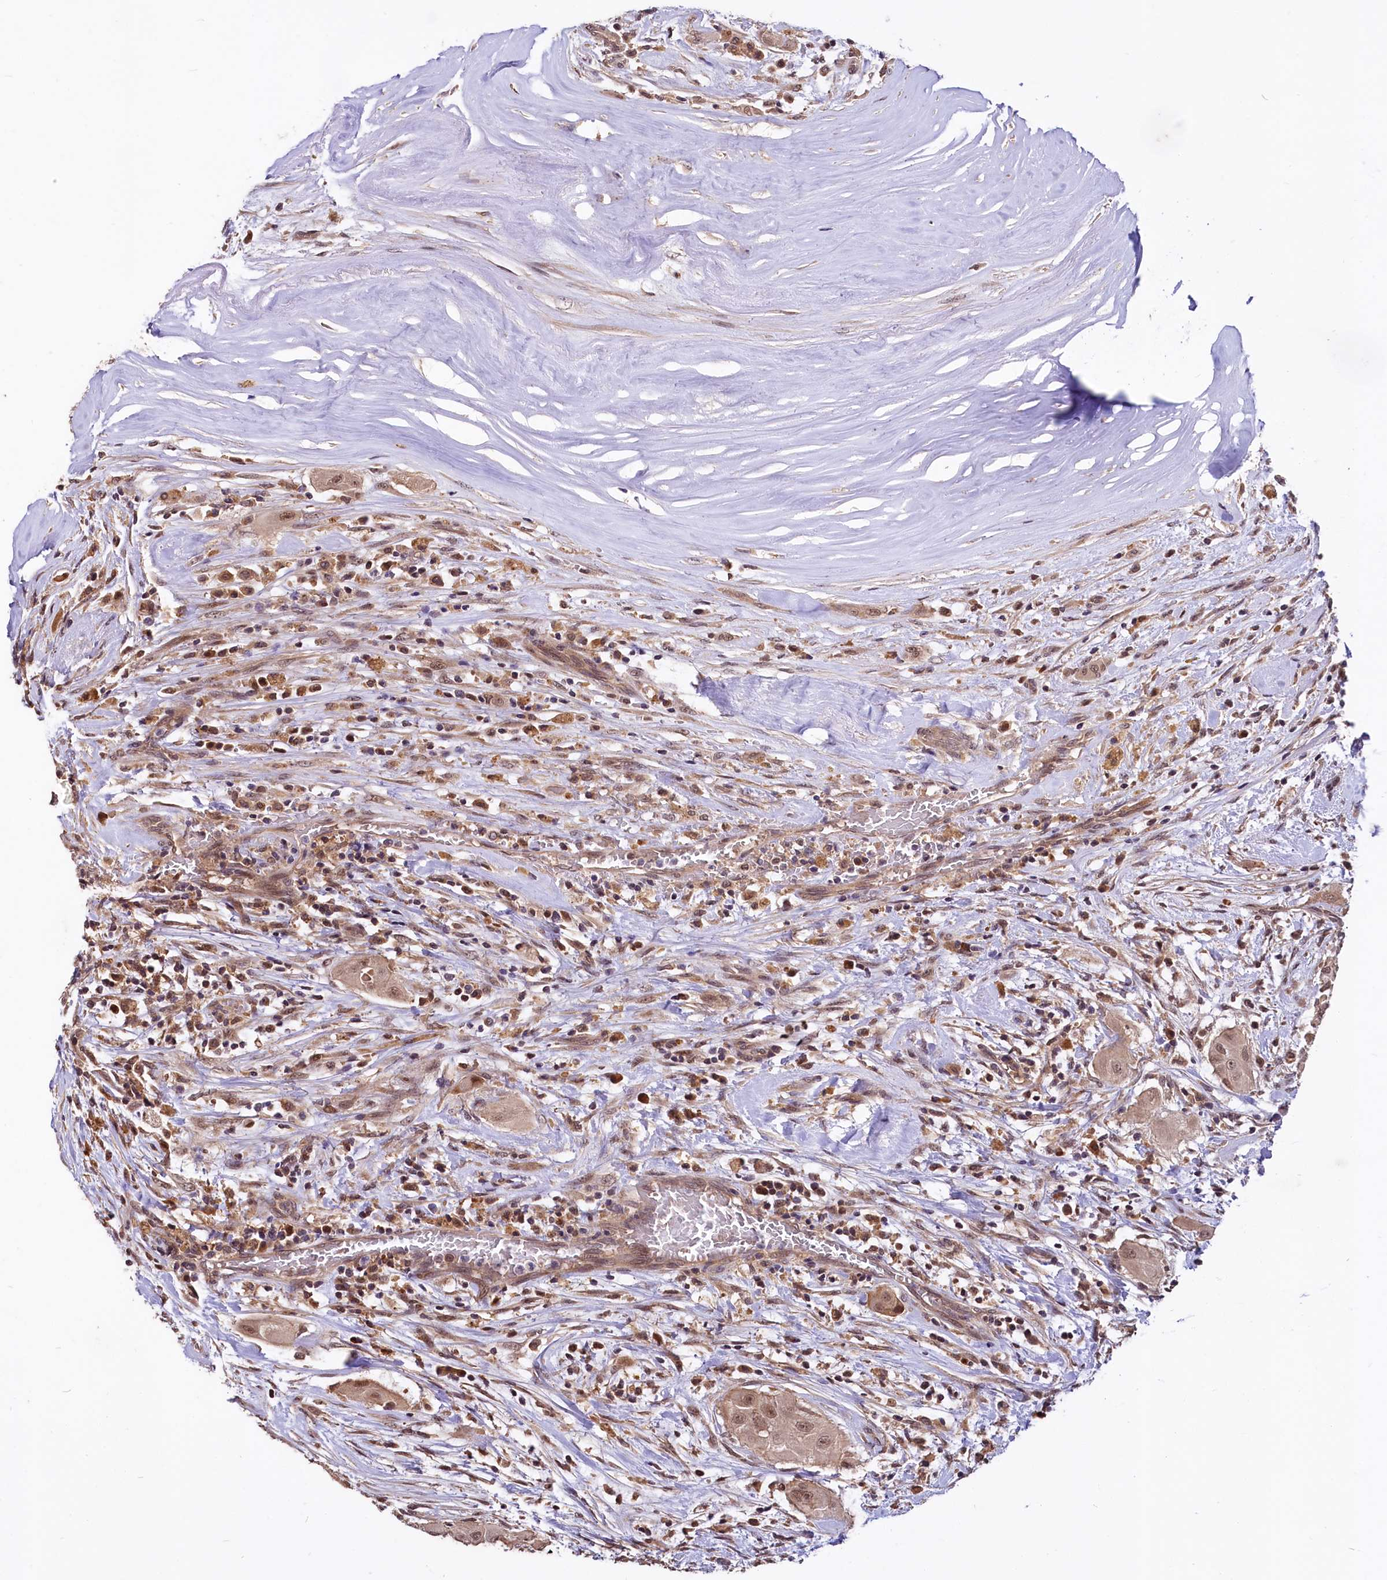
{"staining": {"intensity": "moderate", "quantity": ">75%", "location": "cytoplasmic/membranous,nuclear"}, "tissue": "thyroid cancer", "cell_type": "Tumor cells", "image_type": "cancer", "snomed": [{"axis": "morphology", "description": "Papillary adenocarcinoma, NOS"}, {"axis": "topography", "description": "Thyroid gland"}], "caption": "This image demonstrates immunohistochemistry staining of human thyroid cancer (papillary adenocarcinoma), with medium moderate cytoplasmic/membranous and nuclear positivity in about >75% of tumor cells.", "gene": "UBE3A", "patient": {"sex": "female", "age": 59}}